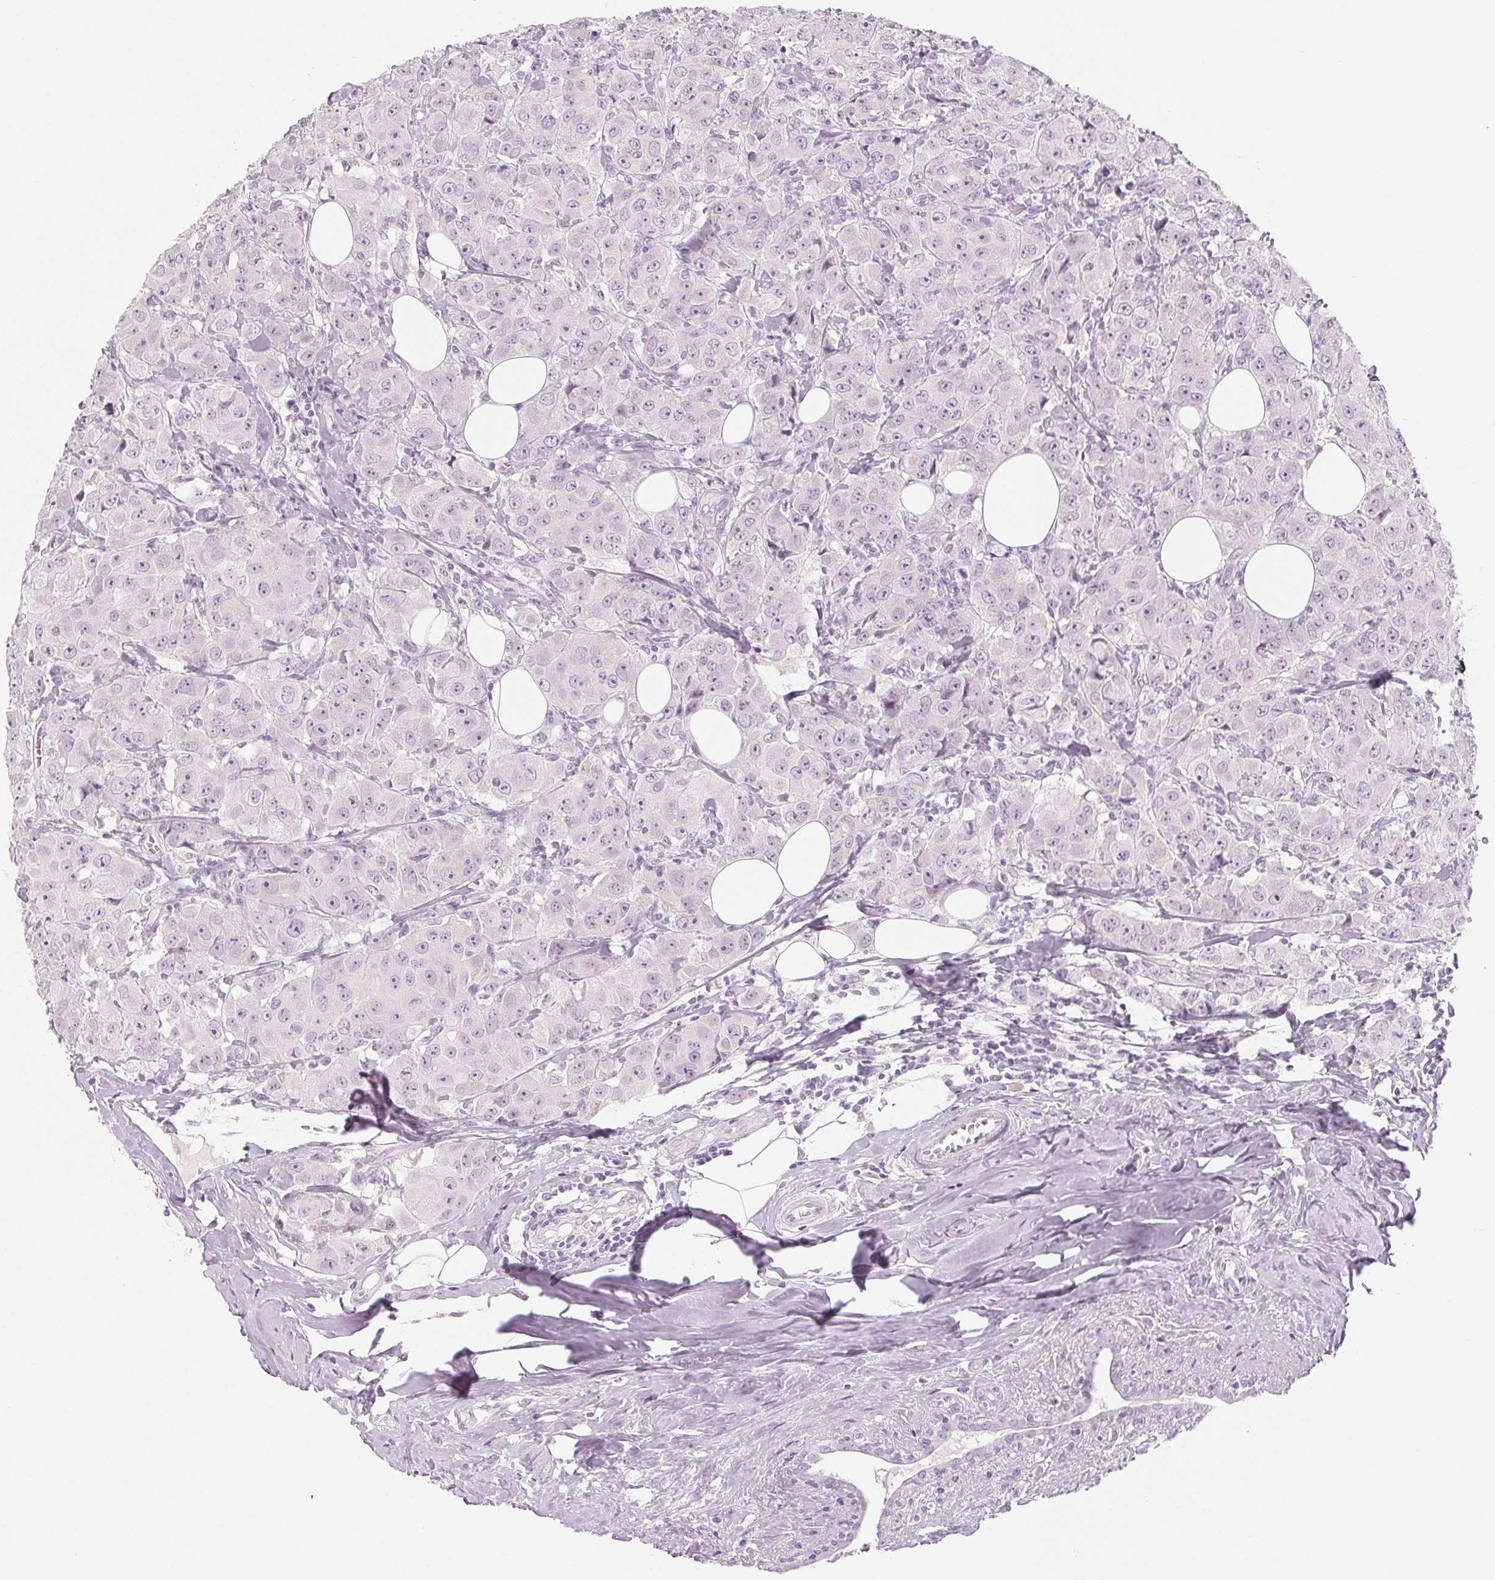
{"staining": {"intensity": "negative", "quantity": "none", "location": "none"}, "tissue": "breast cancer", "cell_type": "Tumor cells", "image_type": "cancer", "snomed": [{"axis": "morphology", "description": "Normal tissue, NOS"}, {"axis": "morphology", "description": "Duct carcinoma"}, {"axis": "topography", "description": "Breast"}], "caption": "DAB immunohistochemical staining of human infiltrating ductal carcinoma (breast) demonstrates no significant staining in tumor cells.", "gene": "EHHADH", "patient": {"sex": "female", "age": 43}}